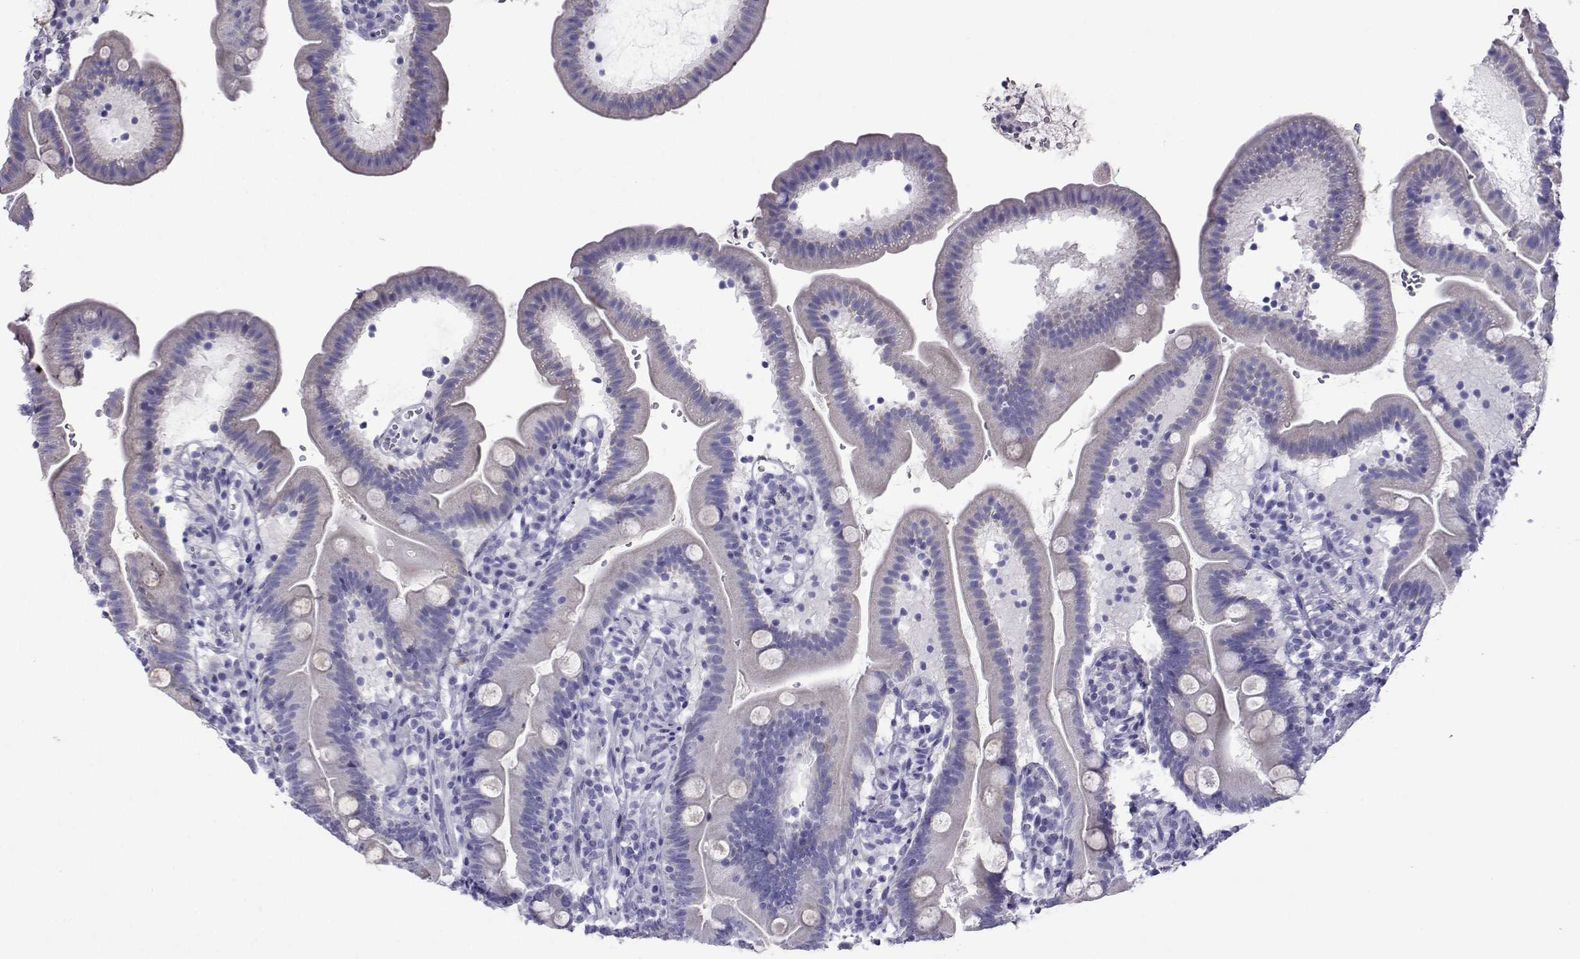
{"staining": {"intensity": "weak", "quantity": "<25%", "location": "cytoplasmic/membranous"}, "tissue": "duodenum", "cell_type": "Glandular cells", "image_type": "normal", "snomed": [{"axis": "morphology", "description": "Normal tissue, NOS"}, {"axis": "topography", "description": "Duodenum"}], "caption": "IHC histopathology image of unremarkable duodenum stained for a protein (brown), which reveals no staining in glandular cells. Brightfield microscopy of IHC stained with DAB (3,3'-diaminobenzidine) (brown) and hematoxylin (blue), captured at high magnification.", "gene": "FBXO24", "patient": {"sex": "female", "age": 67}}